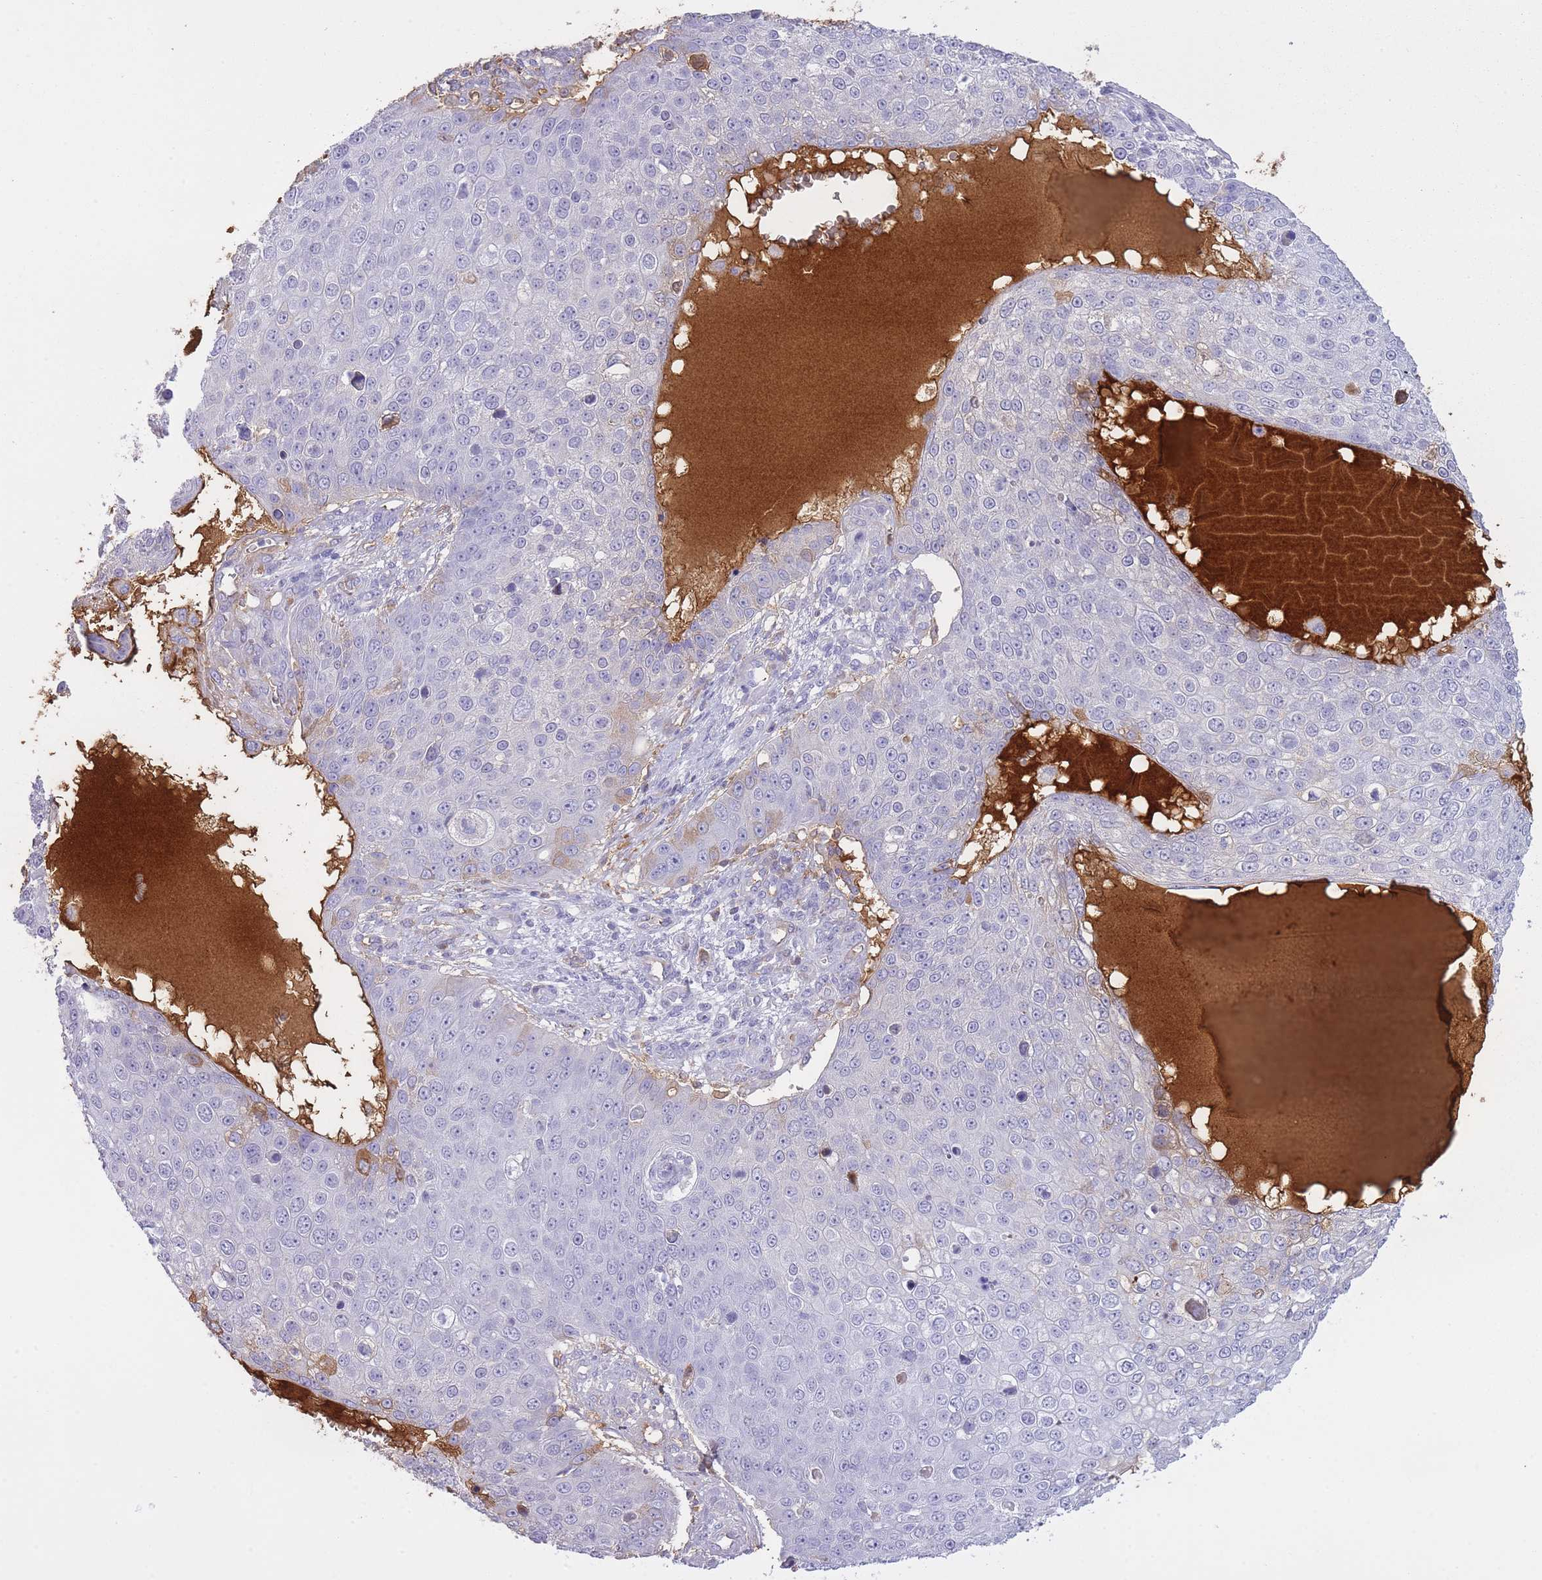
{"staining": {"intensity": "negative", "quantity": "none", "location": "none"}, "tissue": "skin cancer", "cell_type": "Tumor cells", "image_type": "cancer", "snomed": [{"axis": "morphology", "description": "Squamous cell carcinoma, NOS"}, {"axis": "topography", "description": "Skin"}], "caption": "IHC micrograph of skin cancer (squamous cell carcinoma) stained for a protein (brown), which reveals no positivity in tumor cells. The staining is performed using DAB (3,3'-diaminobenzidine) brown chromogen with nuclei counter-stained in using hematoxylin.", "gene": "AP3S2", "patient": {"sex": "male", "age": 71}}